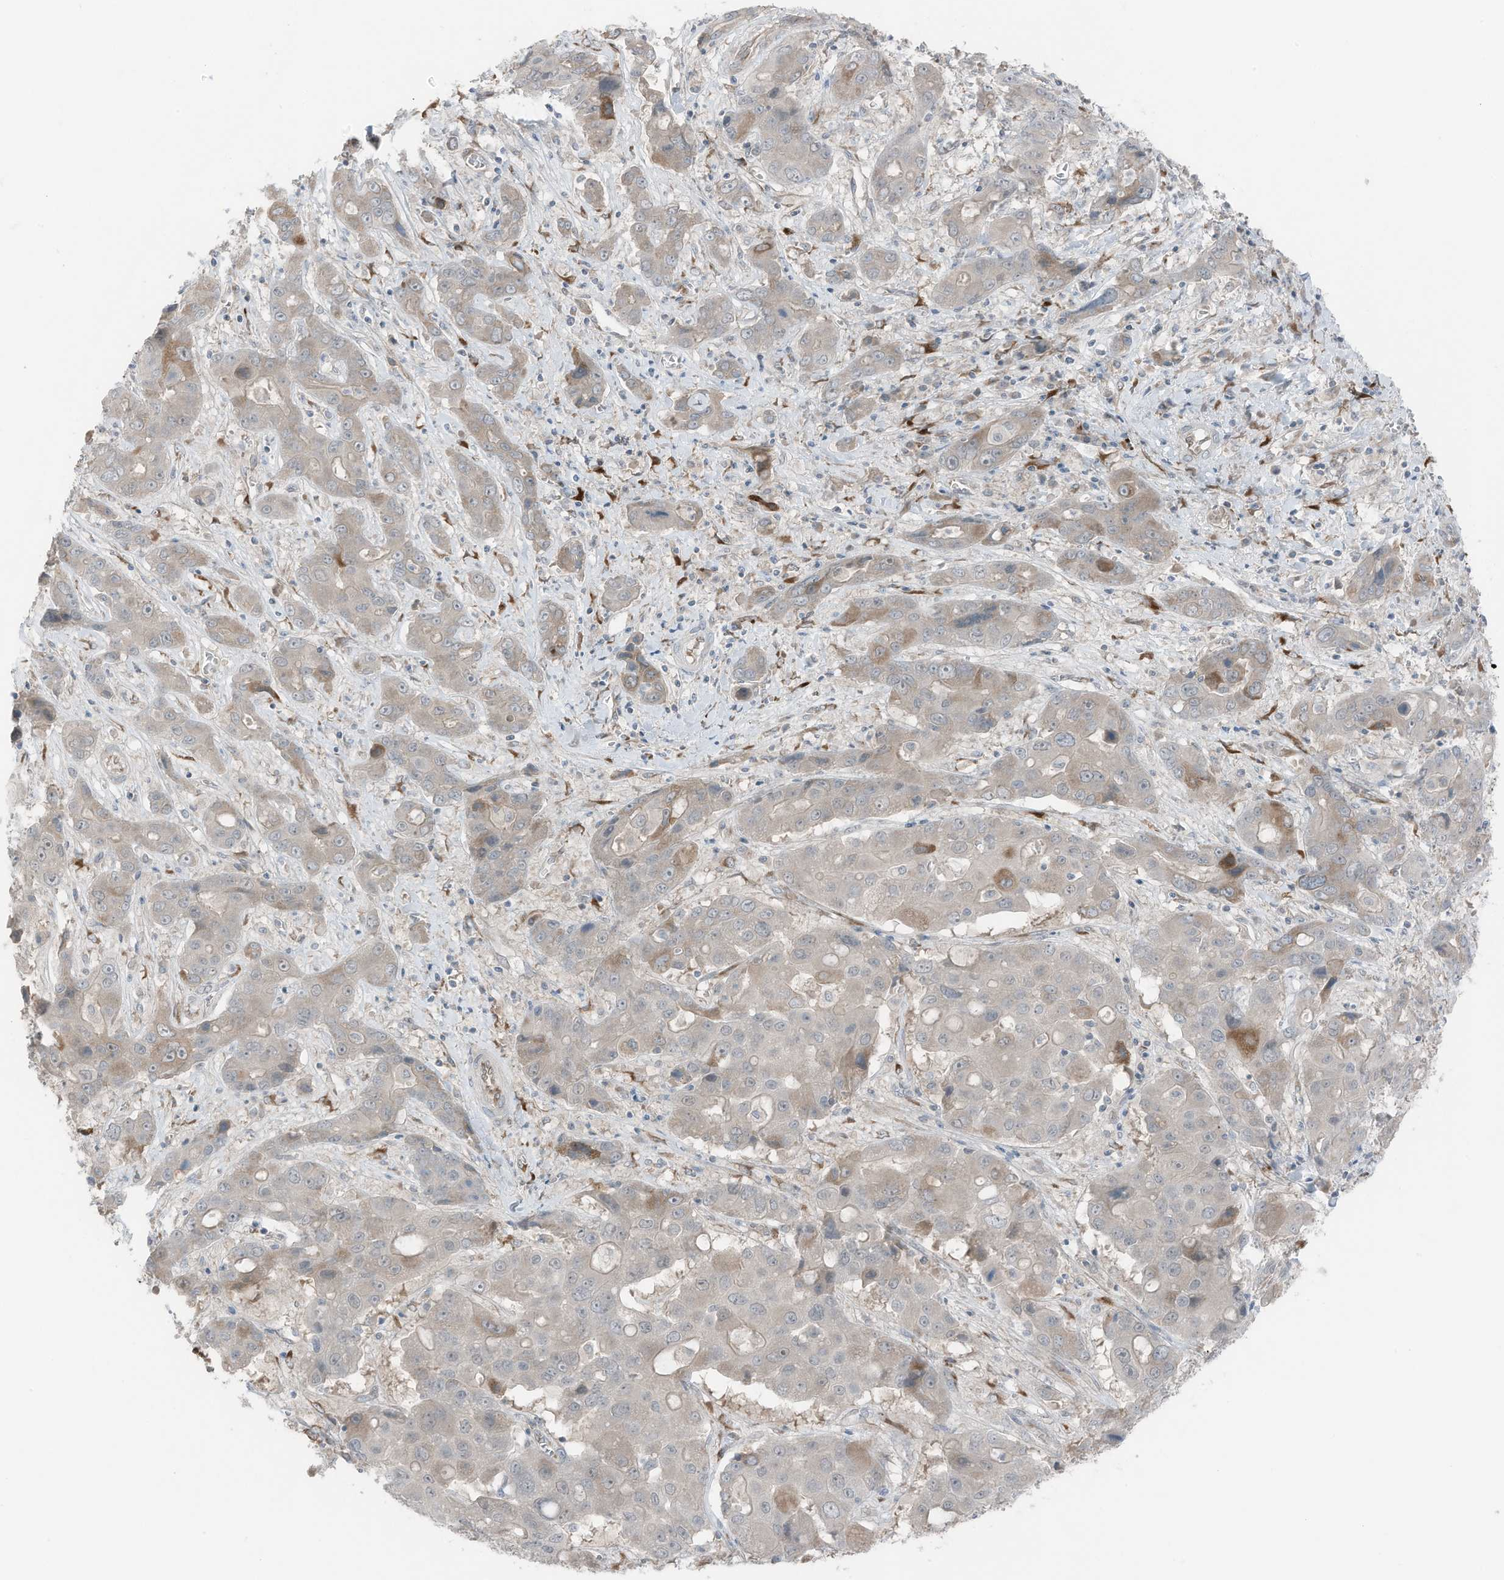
{"staining": {"intensity": "weak", "quantity": "<25%", "location": "cytoplasmic/membranous"}, "tissue": "liver cancer", "cell_type": "Tumor cells", "image_type": "cancer", "snomed": [{"axis": "morphology", "description": "Cholangiocarcinoma"}, {"axis": "topography", "description": "Liver"}], "caption": "Immunohistochemical staining of liver cholangiocarcinoma exhibits no significant staining in tumor cells.", "gene": "ARHGEF33", "patient": {"sex": "male", "age": 67}}